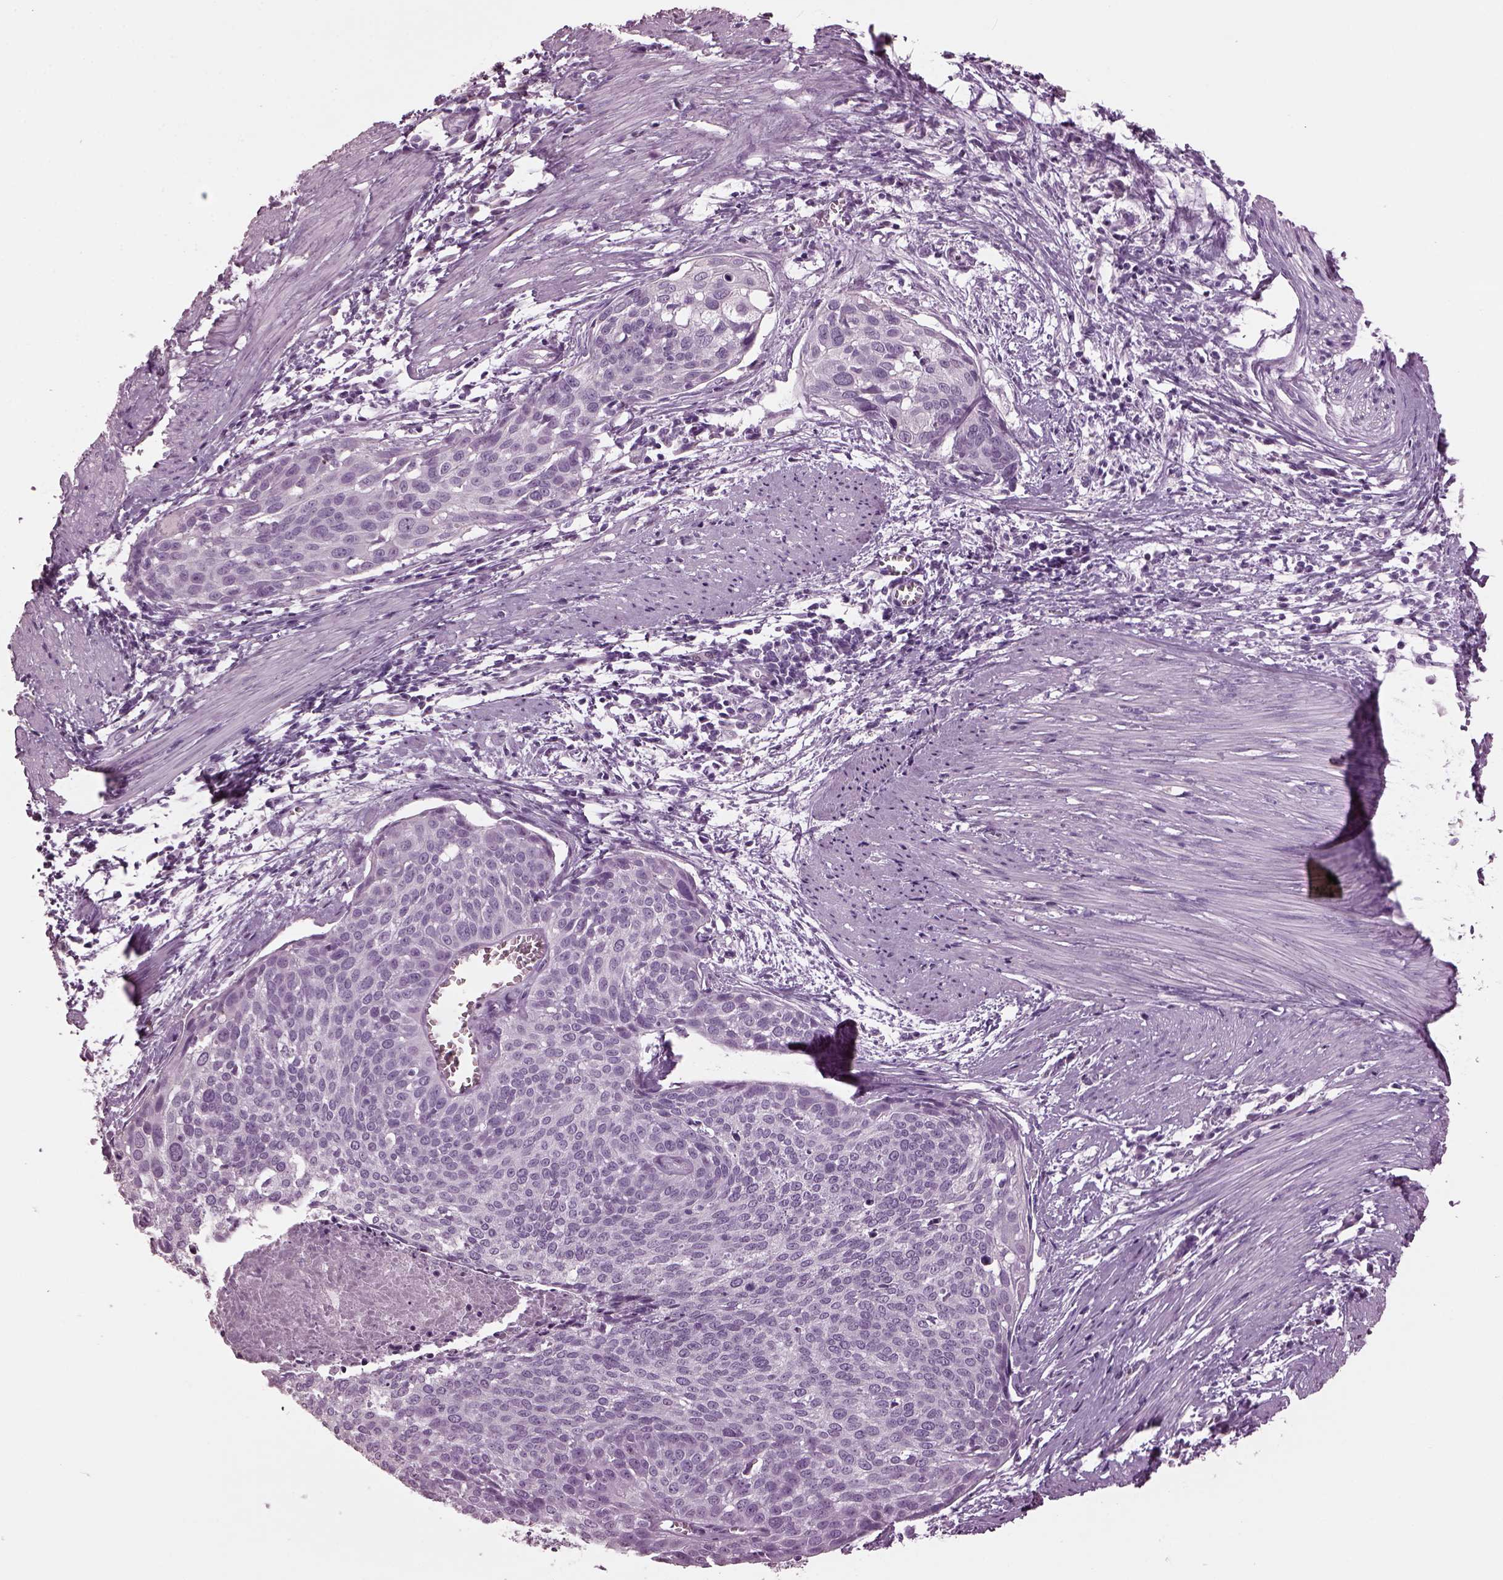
{"staining": {"intensity": "negative", "quantity": "none", "location": "none"}, "tissue": "cervical cancer", "cell_type": "Tumor cells", "image_type": "cancer", "snomed": [{"axis": "morphology", "description": "Squamous cell carcinoma, NOS"}, {"axis": "topography", "description": "Cervix"}], "caption": "High power microscopy photomicrograph of an immunohistochemistry (IHC) micrograph of cervical squamous cell carcinoma, revealing no significant expression in tumor cells. Brightfield microscopy of immunohistochemistry (IHC) stained with DAB (3,3'-diaminobenzidine) (brown) and hematoxylin (blue), captured at high magnification.", "gene": "TPPP2", "patient": {"sex": "female", "age": 39}}